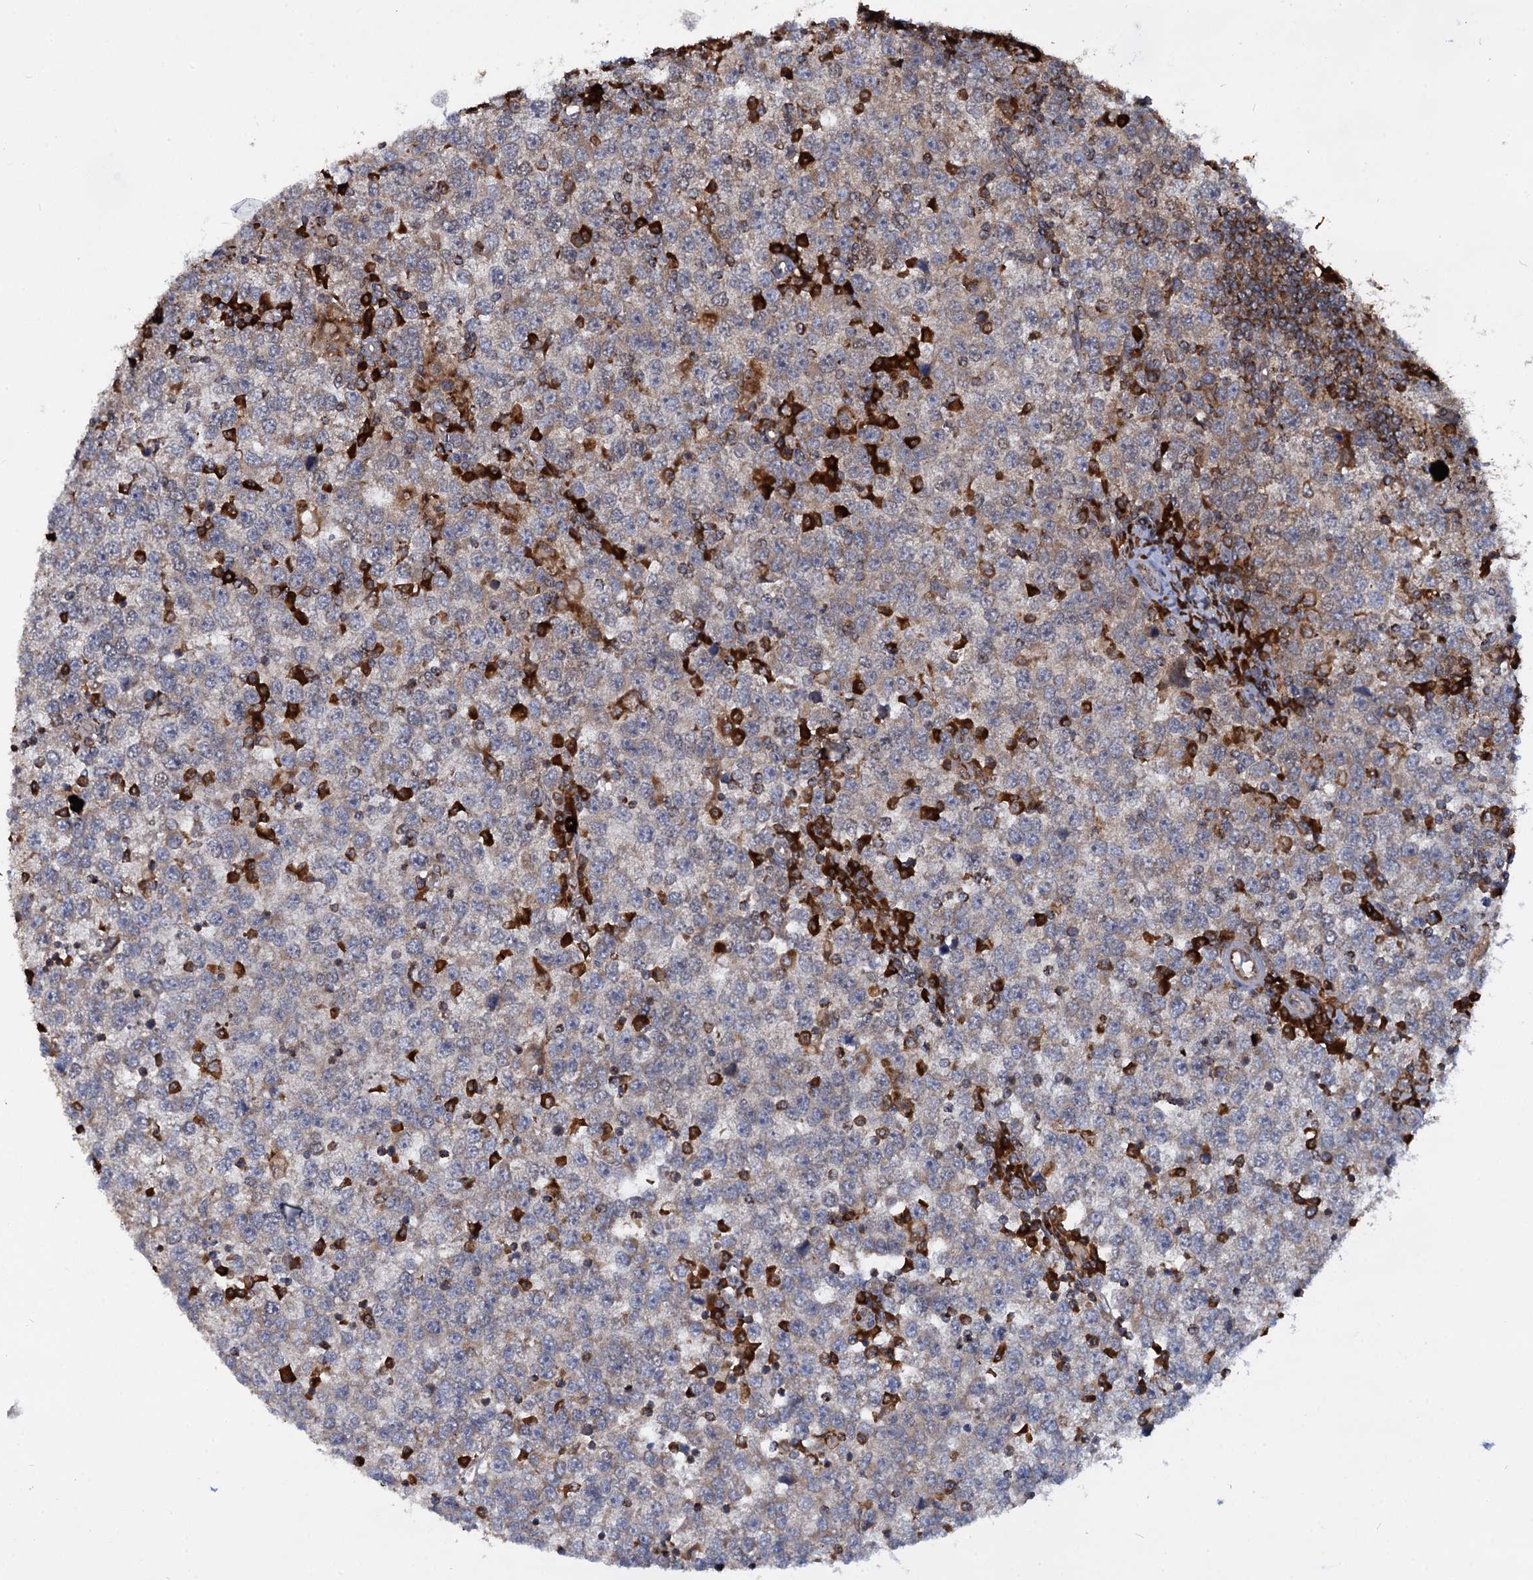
{"staining": {"intensity": "weak", "quantity": "25%-75%", "location": "cytoplasmic/membranous"}, "tissue": "testis cancer", "cell_type": "Tumor cells", "image_type": "cancer", "snomed": [{"axis": "morphology", "description": "Seminoma, NOS"}, {"axis": "topography", "description": "Testis"}], "caption": "Protein analysis of testis seminoma tissue displays weak cytoplasmic/membranous positivity in about 25%-75% of tumor cells.", "gene": "UFM1", "patient": {"sex": "male", "age": 65}}